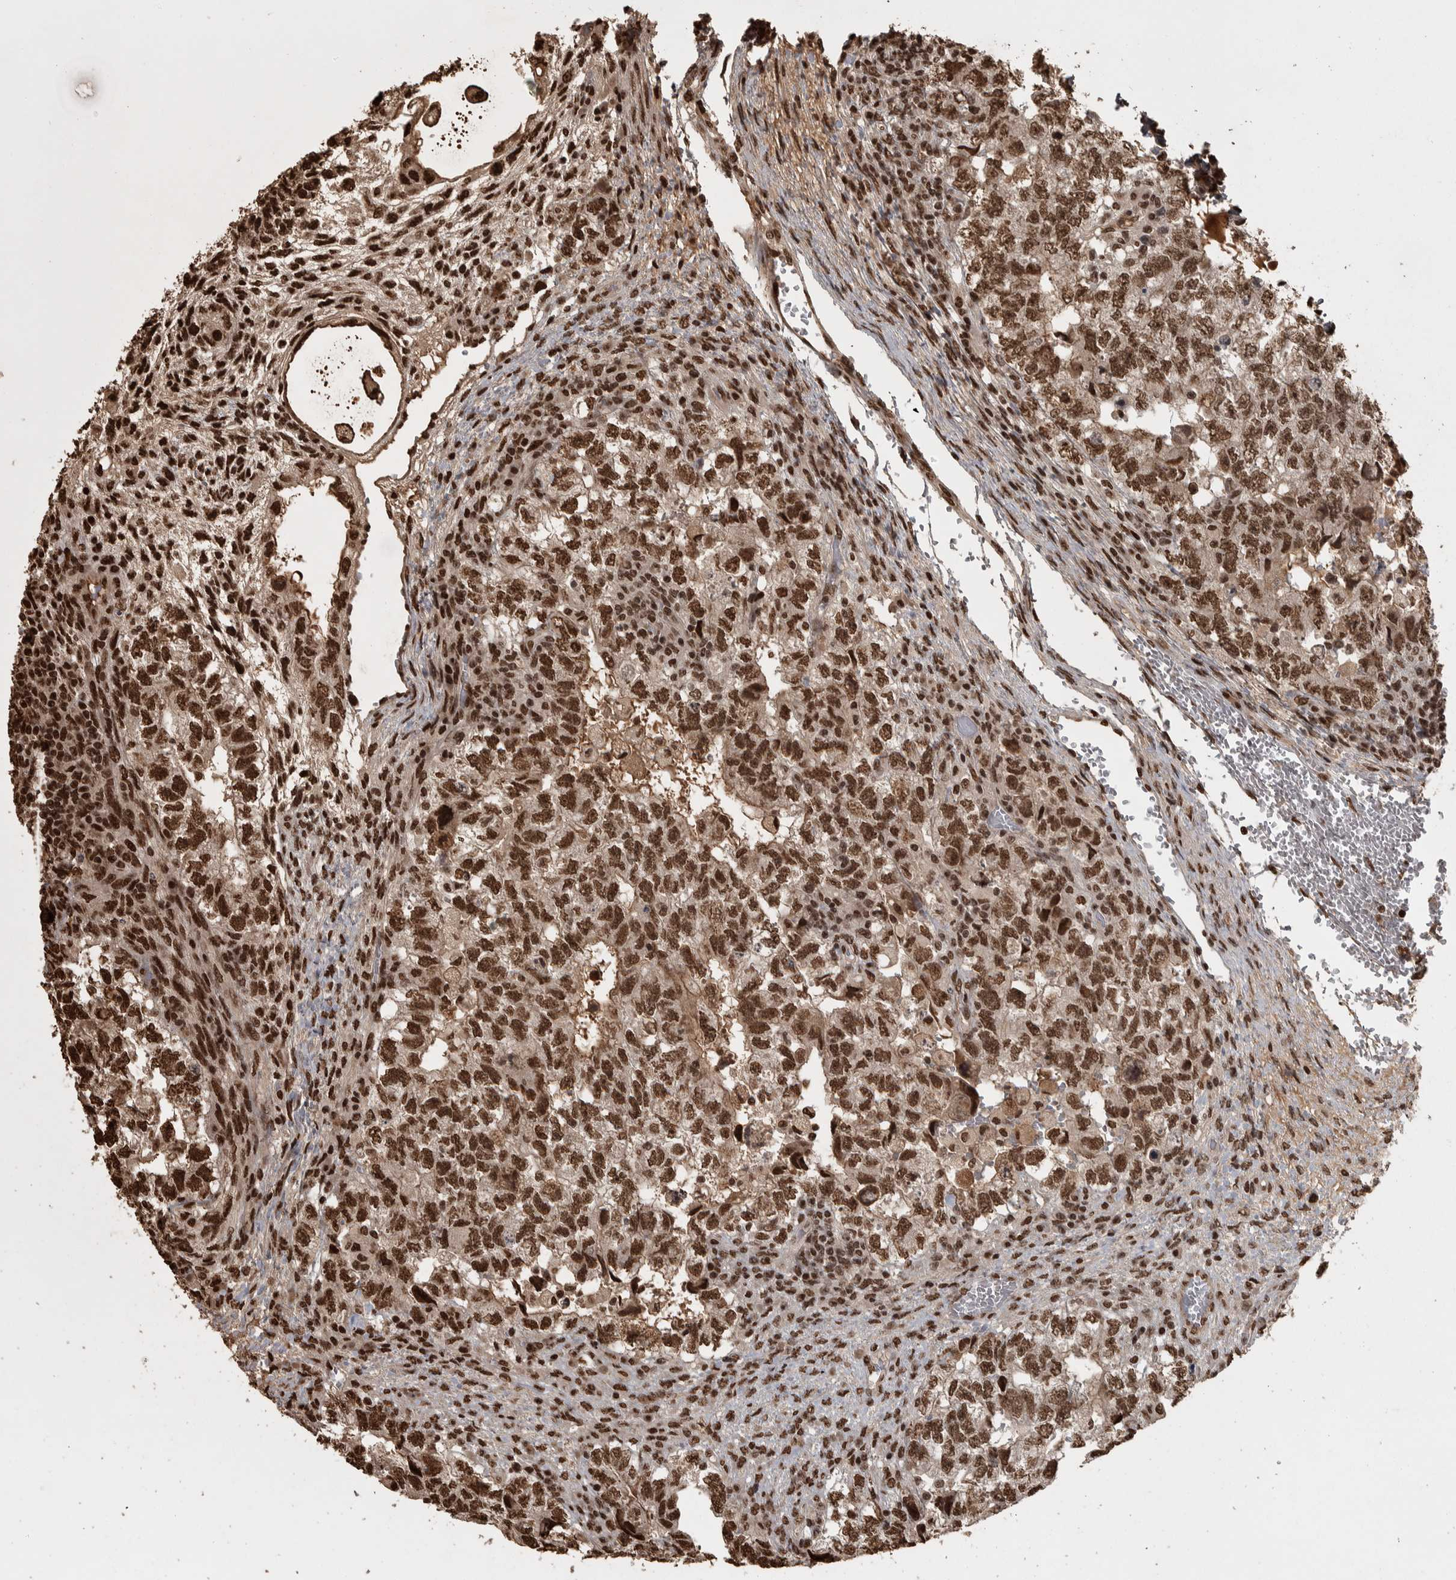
{"staining": {"intensity": "strong", "quantity": ">75%", "location": "nuclear"}, "tissue": "testis cancer", "cell_type": "Tumor cells", "image_type": "cancer", "snomed": [{"axis": "morphology", "description": "Carcinoma, Embryonal, NOS"}, {"axis": "topography", "description": "Testis"}], "caption": "Testis cancer was stained to show a protein in brown. There is high levels of strong nuclear positivity in about >75% of tumor cells.", "gene": "ZFHX4", "patient": {"sex": "male", "age": 36}}